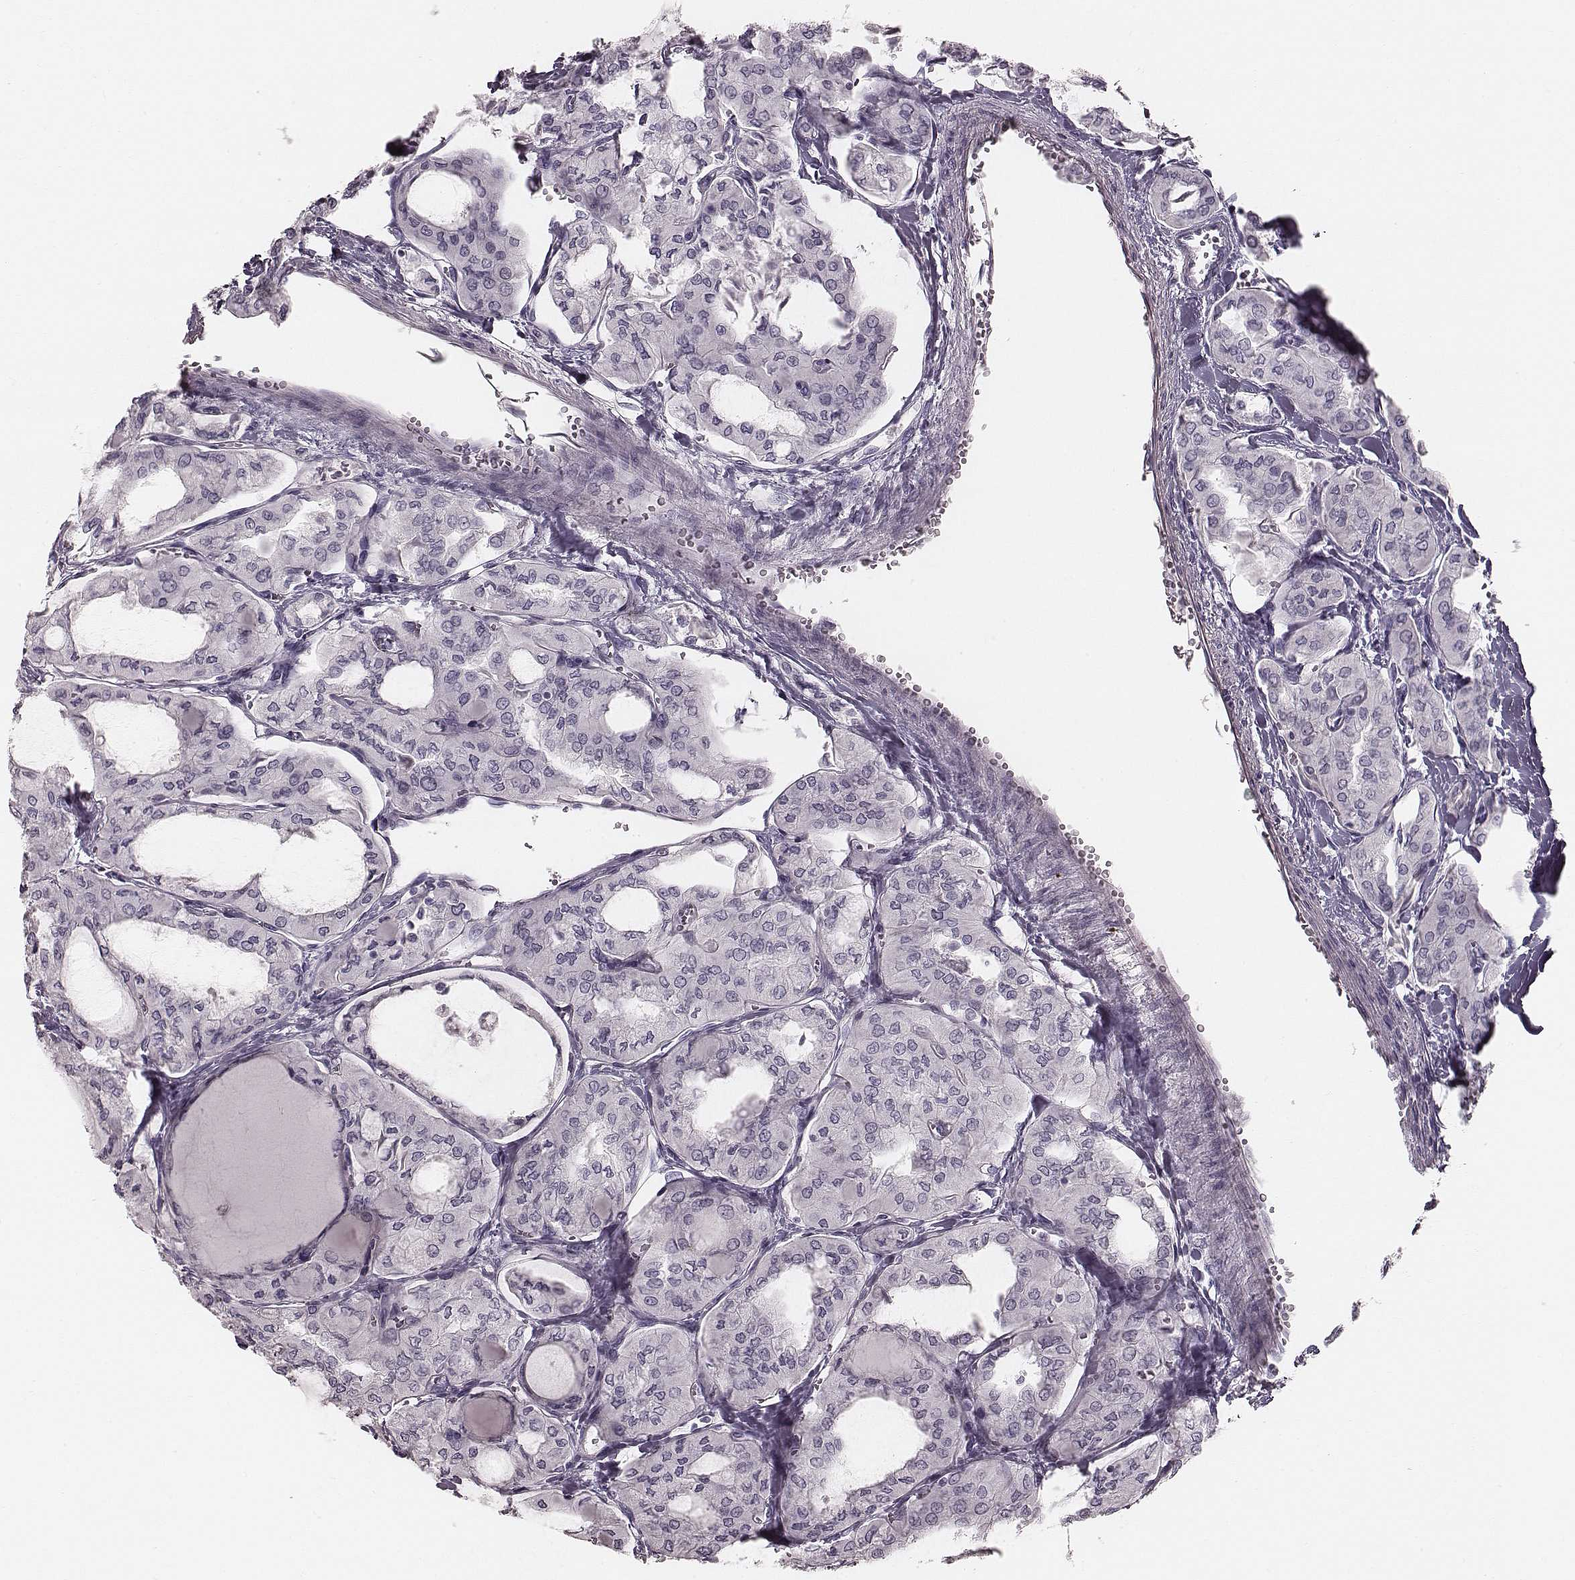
{"staining": {"intensity": "negative", "quantity": "none", "location": "none"}, "tissue": "thyroid cancer", "cell_type": "Tumor cells", "image_type": "cancer", "snomed": [{"axis": "morphology", "description": "Papillary adenocarcinoma, NOS"}, {"axis": "topography", "description": "Thyroid gland"}], "caption": "This is an IHC histopathology image of thyroid papillary adenocarcinoma. There is no staining in tumor cells.", "gene": "ZP4", "patient": {"sex": "male", "age": 20}}